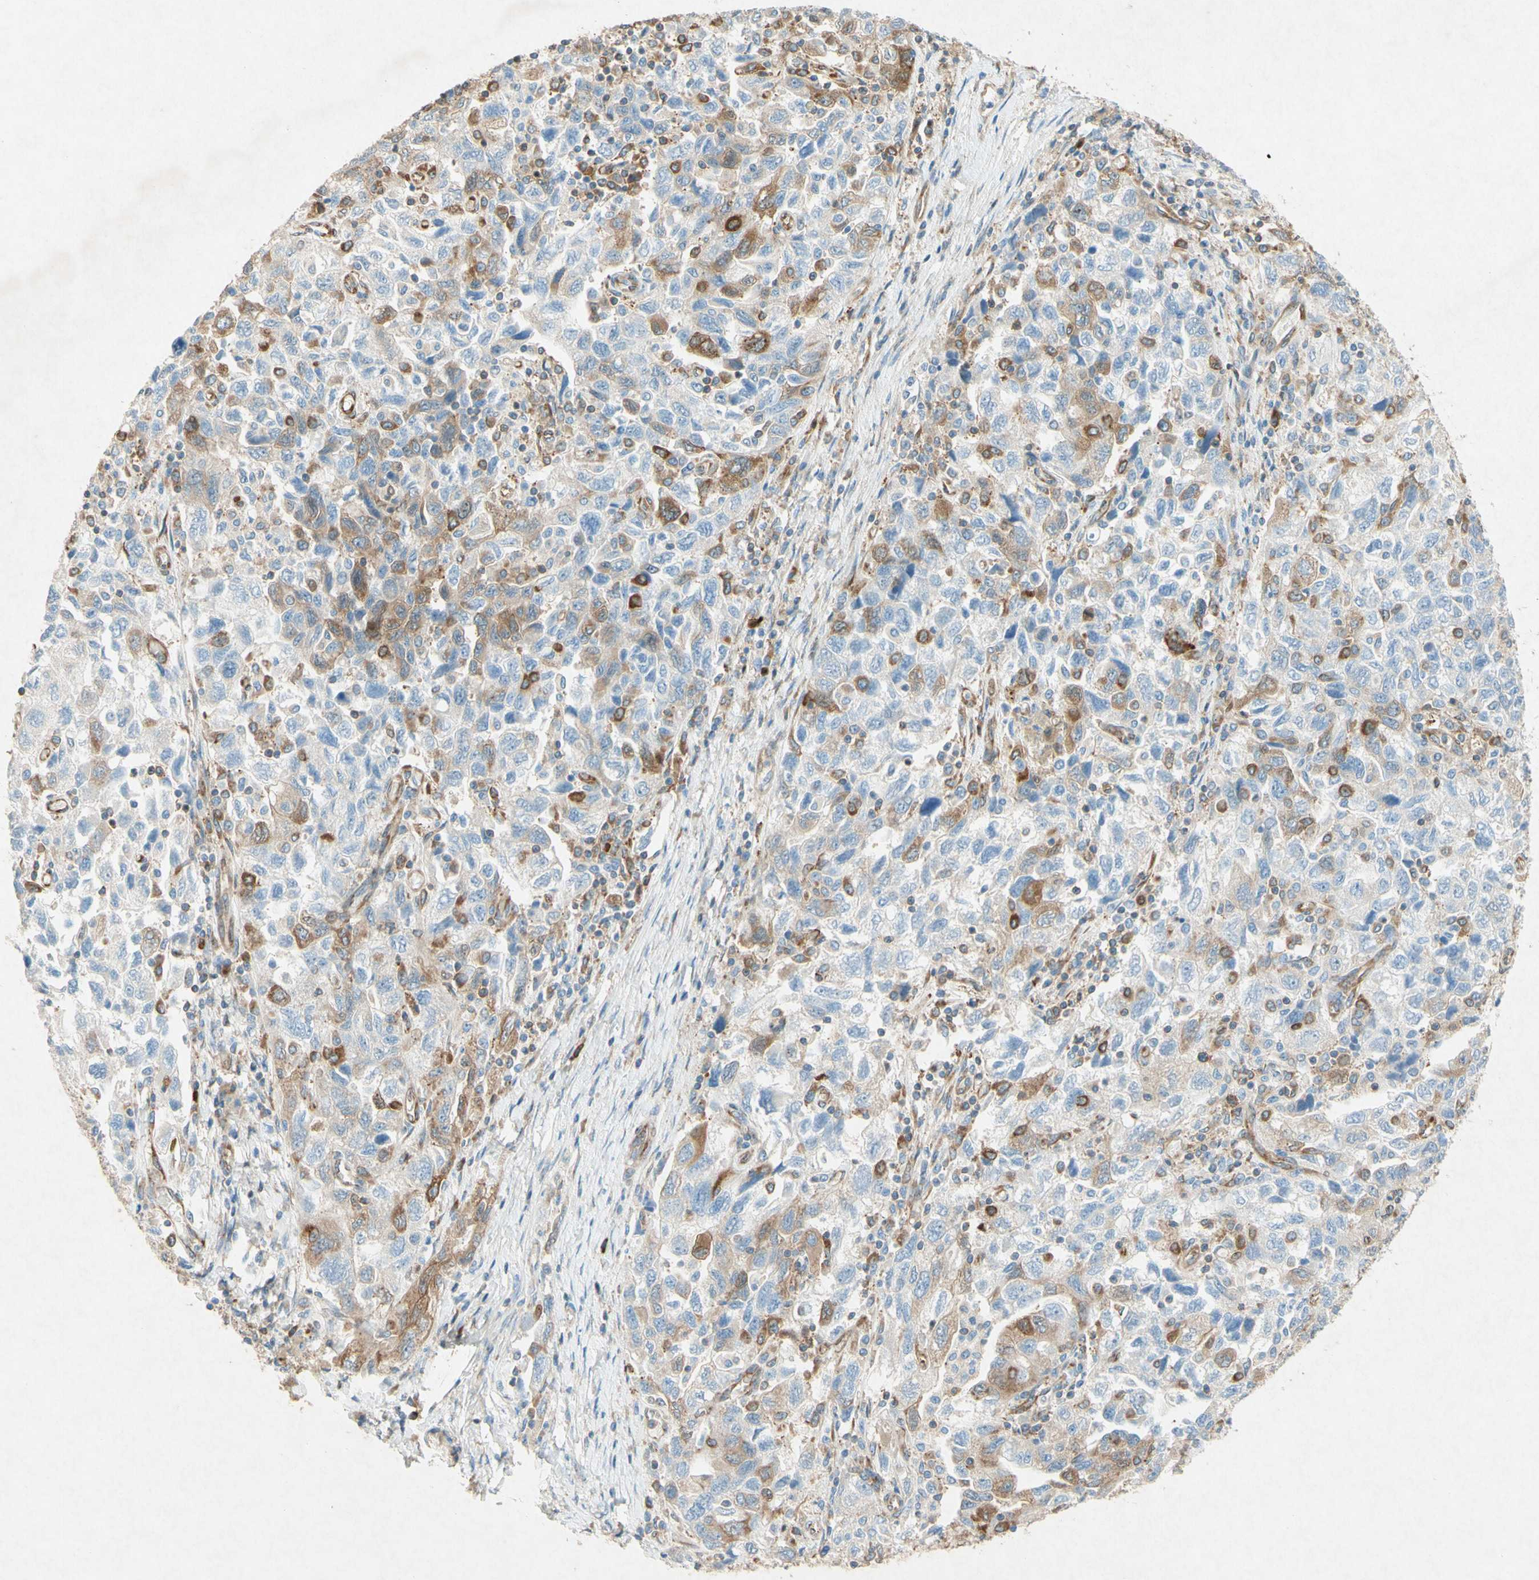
{"staining": {"intensity": "moderate", "quantity": "25%-75%", "location": "cytoplasmic/membranous"}, "tissue": "ovarian cancer", "cell_type": "Tumor cells", "image_type": "cancer", "snomed": [{"axis": "morphology", "description": "Carcinoma, NOS"}, {"axis": "morphology", "description": "Cystadenocarcinoma, serous, NOS"}, {"axis": "topography", "description": "Ovary"}], "caption": "Immunohistochemical staining of human ovarian cancer (serous cystadenocarcinoma) displays medium levels of moderate cytoplasmic/membranous protein expression in about 25%-75% of tumor cells. The staining was performed using DAB (3,3'-diaminobenzidine) to visualize the protein expression in brown, while the nuclei were stained in blue with hematoxylin (Magnification: 20x).", "gene": "PABPC1", "patient": {"sex": "female", "age": 69}}